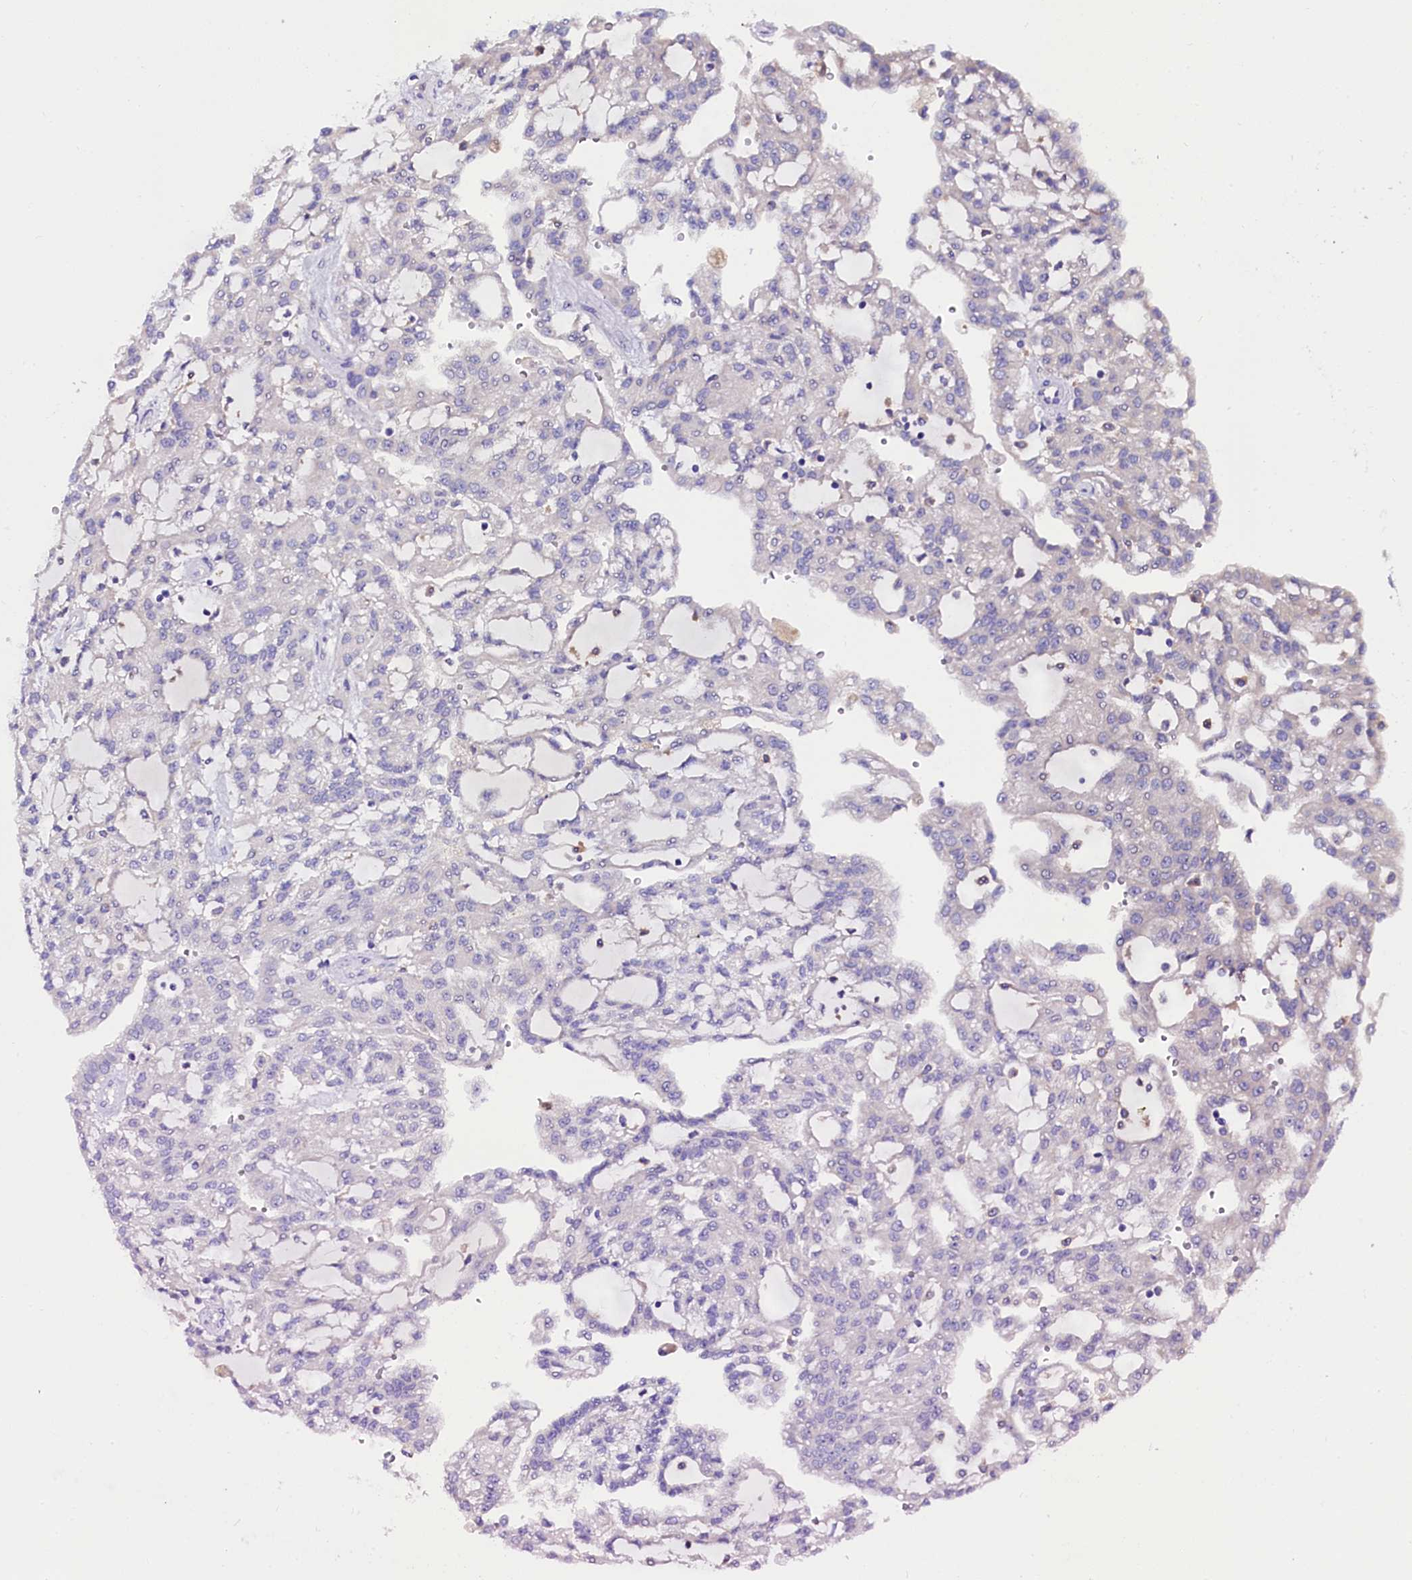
{"staining": {"intensity": "negative", "quantity": "none", "location": "none"}, "tissue": "renal cancer", "cell_type": "Tumor cells", "image_type": "cancer", "snomed": [{"axis": "morphology", "description": "Adenocarcinoma, NOS"}, {"axis": "topography", "description": "Kidney"}], "caption": "Immunohistochemistry image of neoplastic tissue: human renal cancer stained with DAB (3,3'-diaminobenzidine) displays no significant protein expression in tumor cells.", "gene": "OTOL1", "patient": {"sex": "male", "age": 63}}